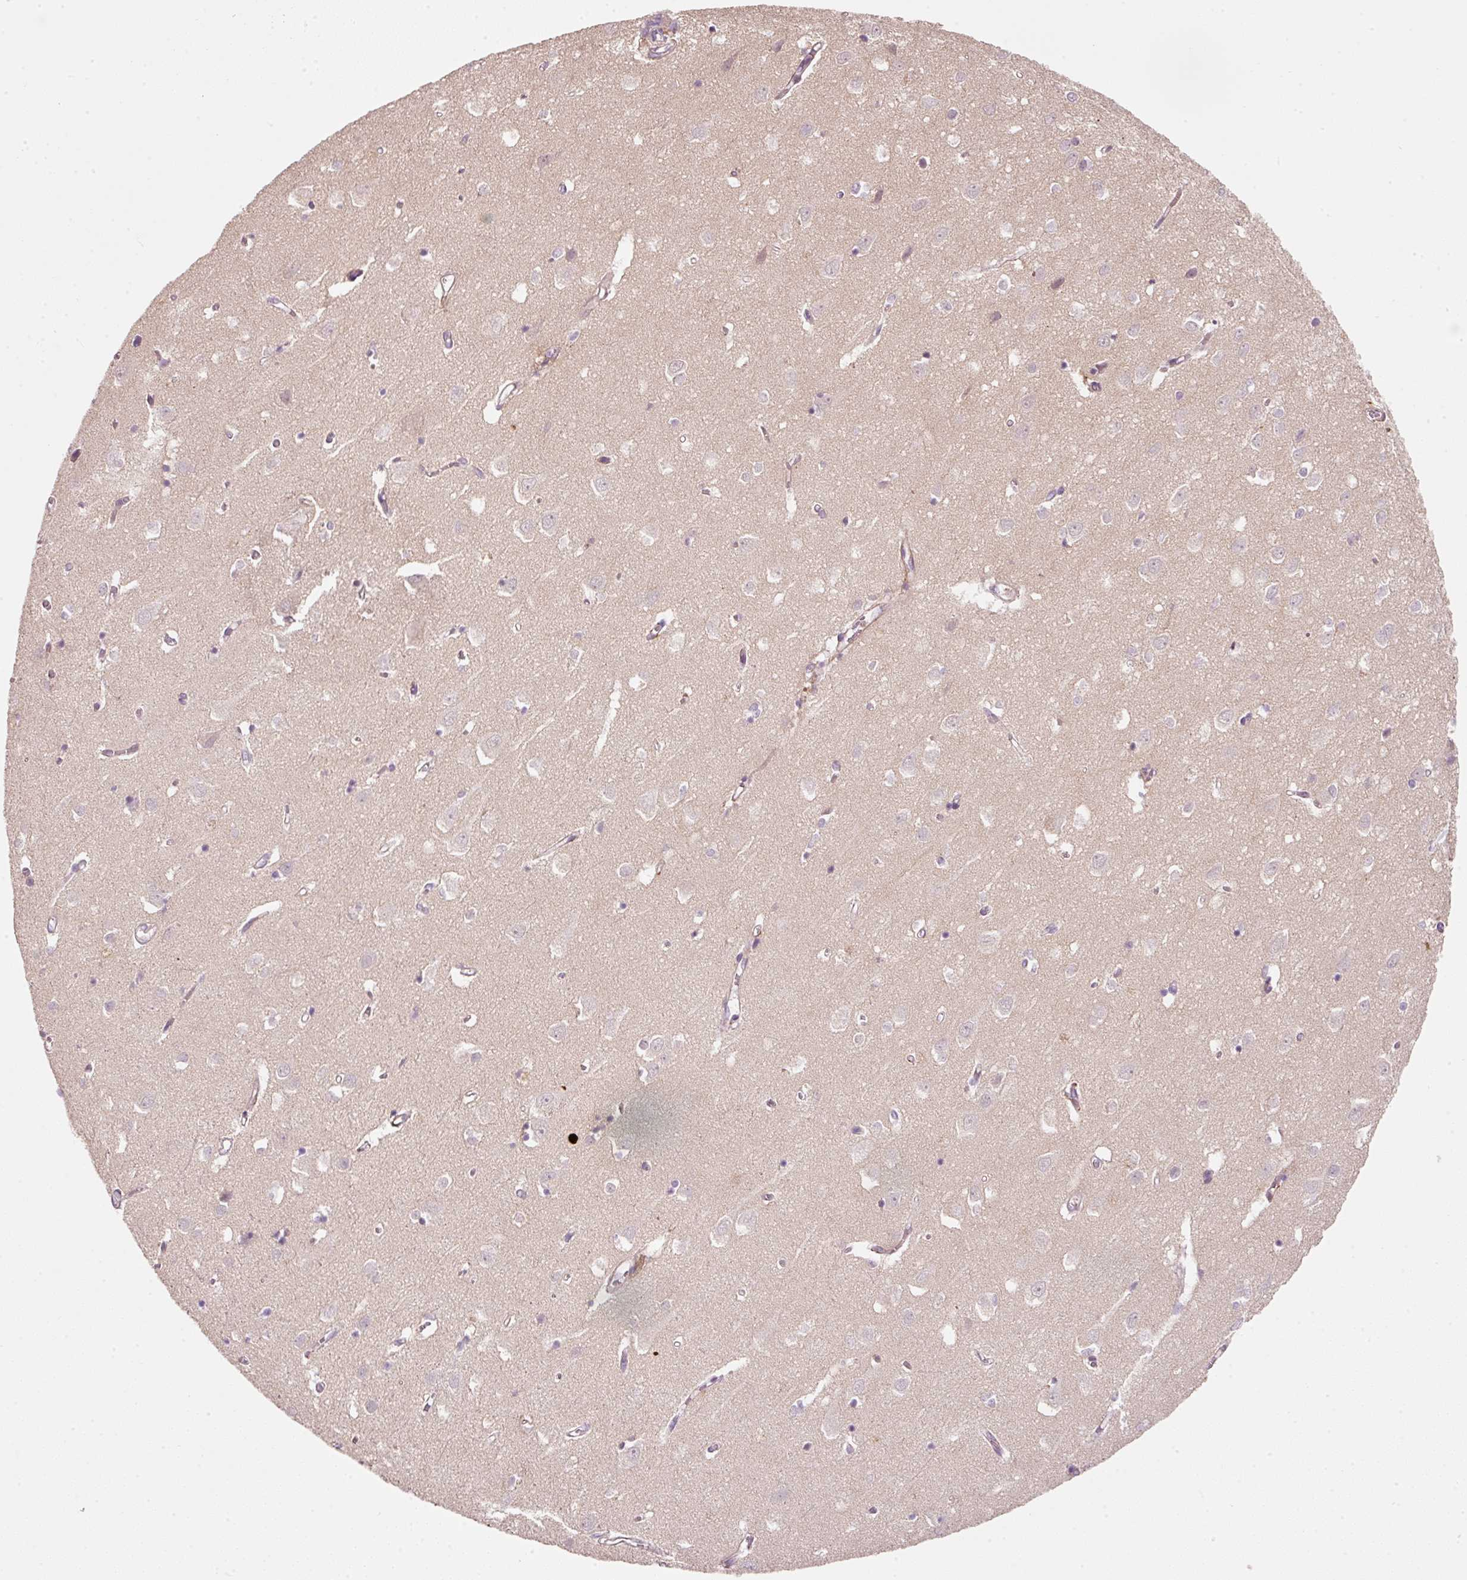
{"staining": {"intensity": "moderate", "quantity": "25%-75%", "location": "cytoplasmic/membranous"}, "tissue": "cerebral cortex", "cell_type": "Endothelial cells", "image_type": "normal", "snomed": [{"axis": "morphology", "description": "Normal tissue, NOS"}, {"axis": "topography", "description": "Cerebral cortex"}], "caption": "Cerebral cortex stained with immunohistochemistry demonstrates moderate cytoplasmic/membranous staining in approximately 25%-75% of endothelial cells.", "gene": "TIRAP", "patient": {"sex": "male", "age": 70}}